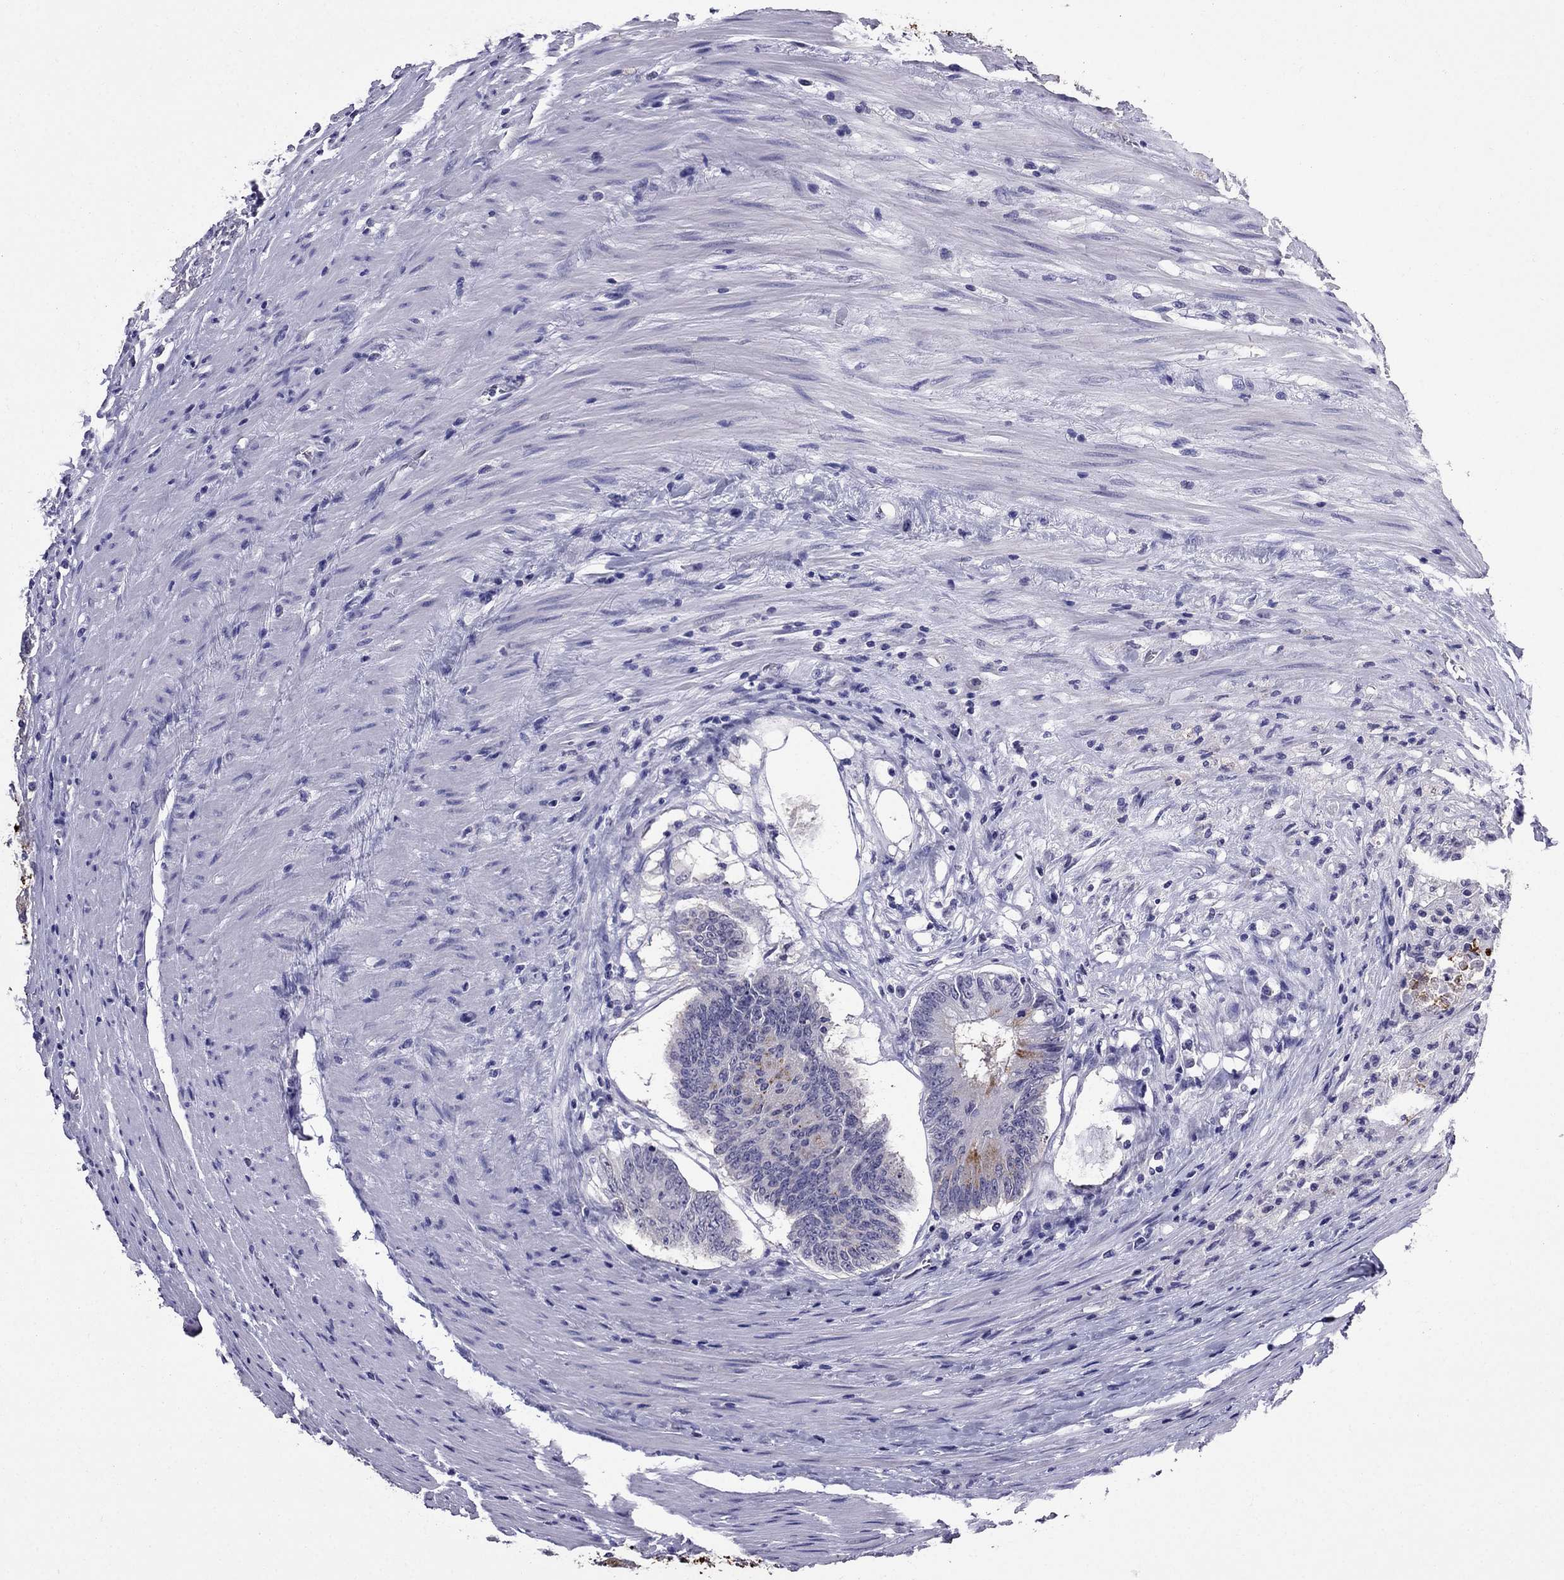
{"staining": {"intensity": "negative", "quantity": "none", "location": "none"}, "tissue": "colorectal cancer", "cell_type": "Tumor cells", "image_type": "cancer", "snomed": [{"axis": "morphology", "description": "Adenocarcinoma, NOS"}, {"axis": "topography", "description": "Rectum"}], "caption": "Tumor cells show no significant staining in colorectal cancer. Nuclei are stained in blue.", "gene": "OLFM4", "patient": {"sex": "male", "age": 59}}